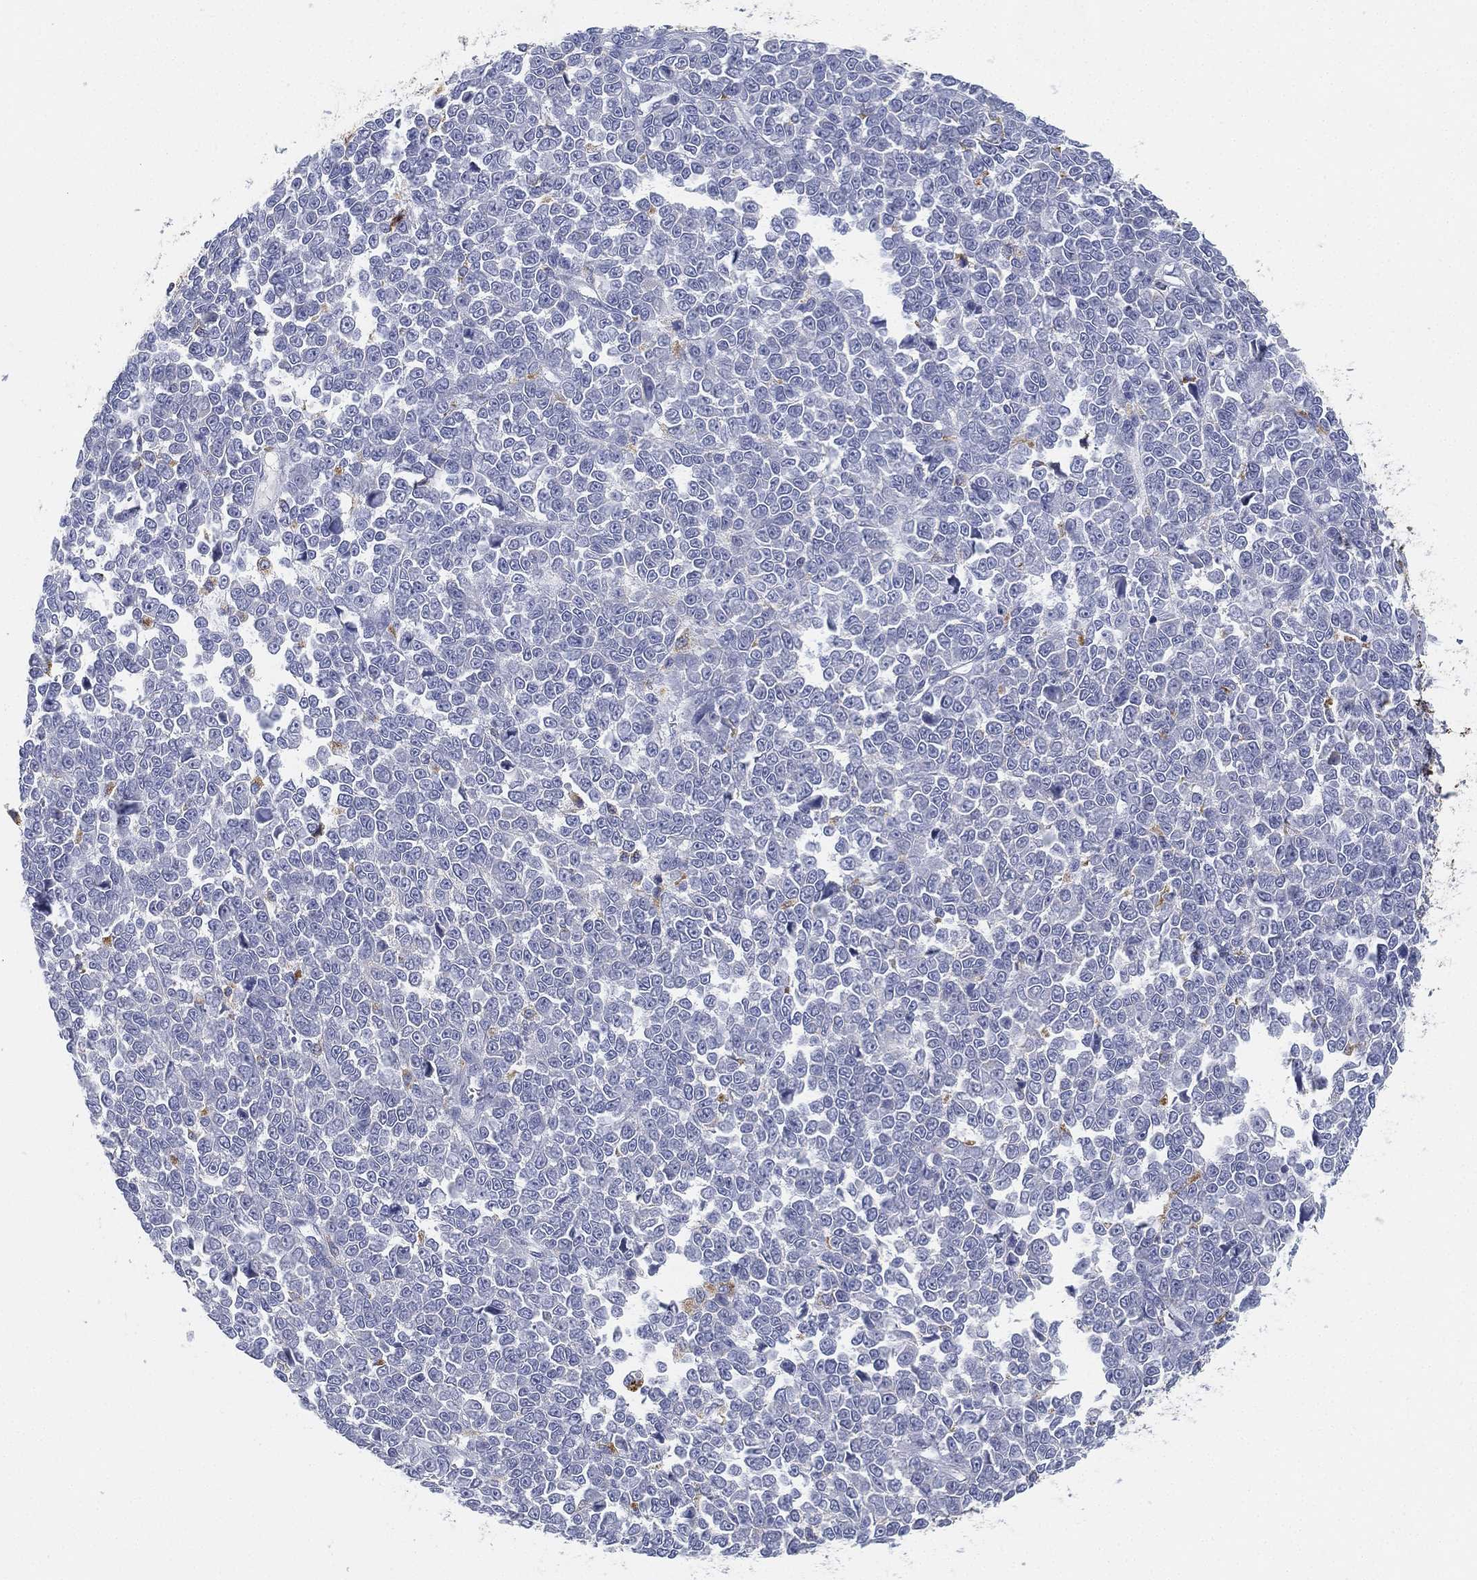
{"staining": {"intensity": "negative", "quantity": "none", "location": "none"}, "tissue": "melanoma", "cell_type": "Tumor cells", "image_type": "cancer", "snomed": [{"axis": "morphology", "description": "Malignant melanoma, NOS"}, {"axis": "topography", "description": "Skin"}], "caption": "High magnification brightfield microscopy of melanoma stained with DAB (3,3'-diaminobenzidine) (brown) and counterstained with hematoxylin (blue): tumor cells show no significant expression. (Brightfield microscopy of DAB (3,3'-diaminobenzidine) immunohistochemistry at high magnification).", "gene": "NPC2", "patient": {"sex": "female", "age": 95}}